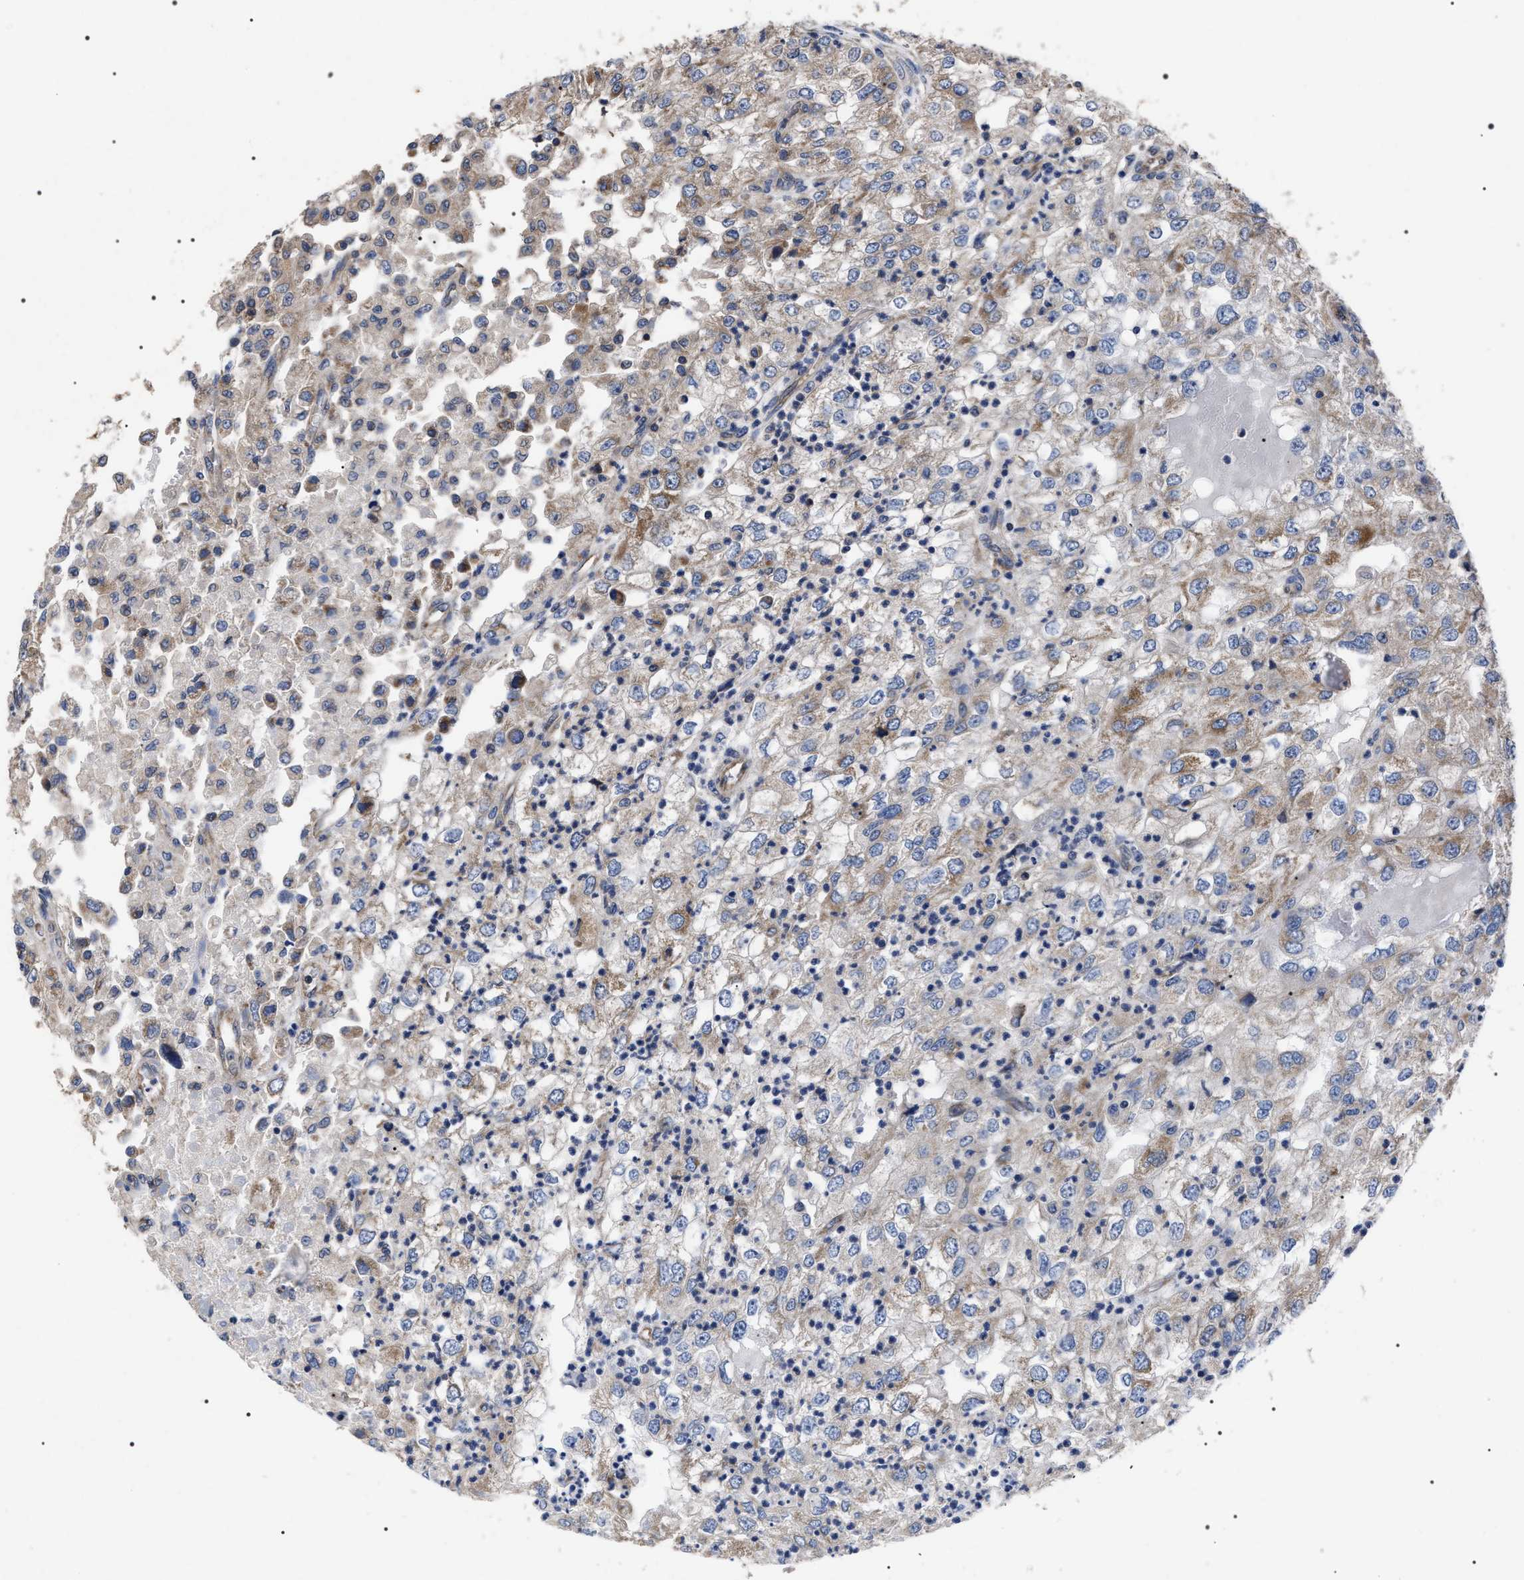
{"staining": {"intensity": "moderate", "quantity": "<25%", "location": "cytoplasmic/membranous"}, "tissue": "renal cancer", "cell_type": "Tumor cells", "image_type": "cancer", "snomed": [{"axis": "morphology", "description": "Adenocarcinoma, NOS"}, {"axis": "topography", "description": "Kidney"}], "caption": "Human renal adenocarcinoma stained with a protein marker displays moderate staining in tumor cells.", "gene": "MIS18A", "patient": {"sex": "female", "age": 54}}